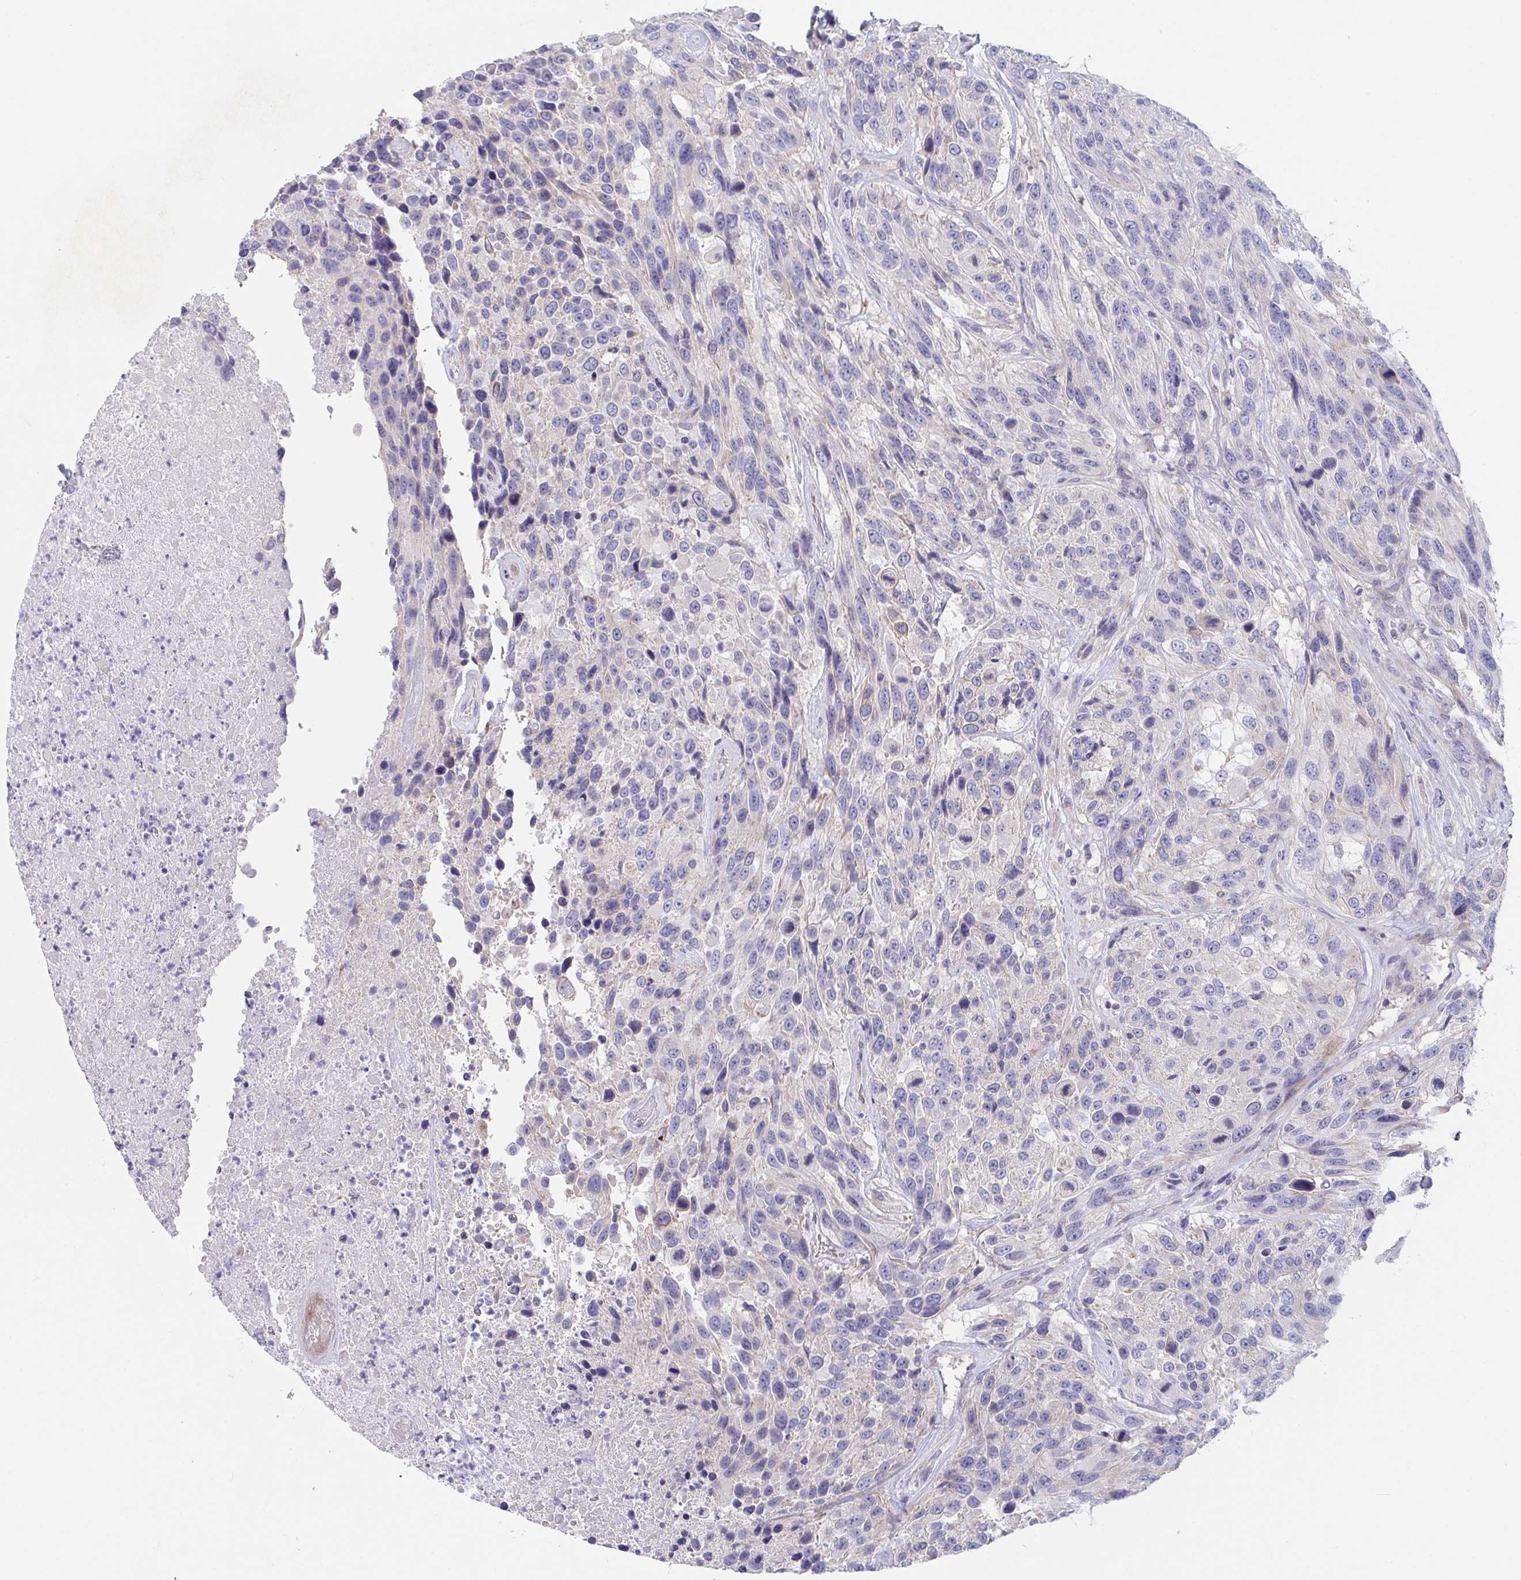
{"staining": {"intensity": "weak", "quantity": "<25%", "location": "cytoplasmic/membranous"}, "tissue": "urothelial cancer", "cell_type": "Tumor cells", "image_type": "cancer", "snomed": [{"axis": "morphology", "description": "Urothelial carcinoma, High grade"}, {"axis": "topography", "description": "Urinary bladder"}], "caption": "Tumor cells are negative for protein expression in human urothelial cancer.", "gene": "ZNF561", "patient": {"sex": "female", "age": 70}}